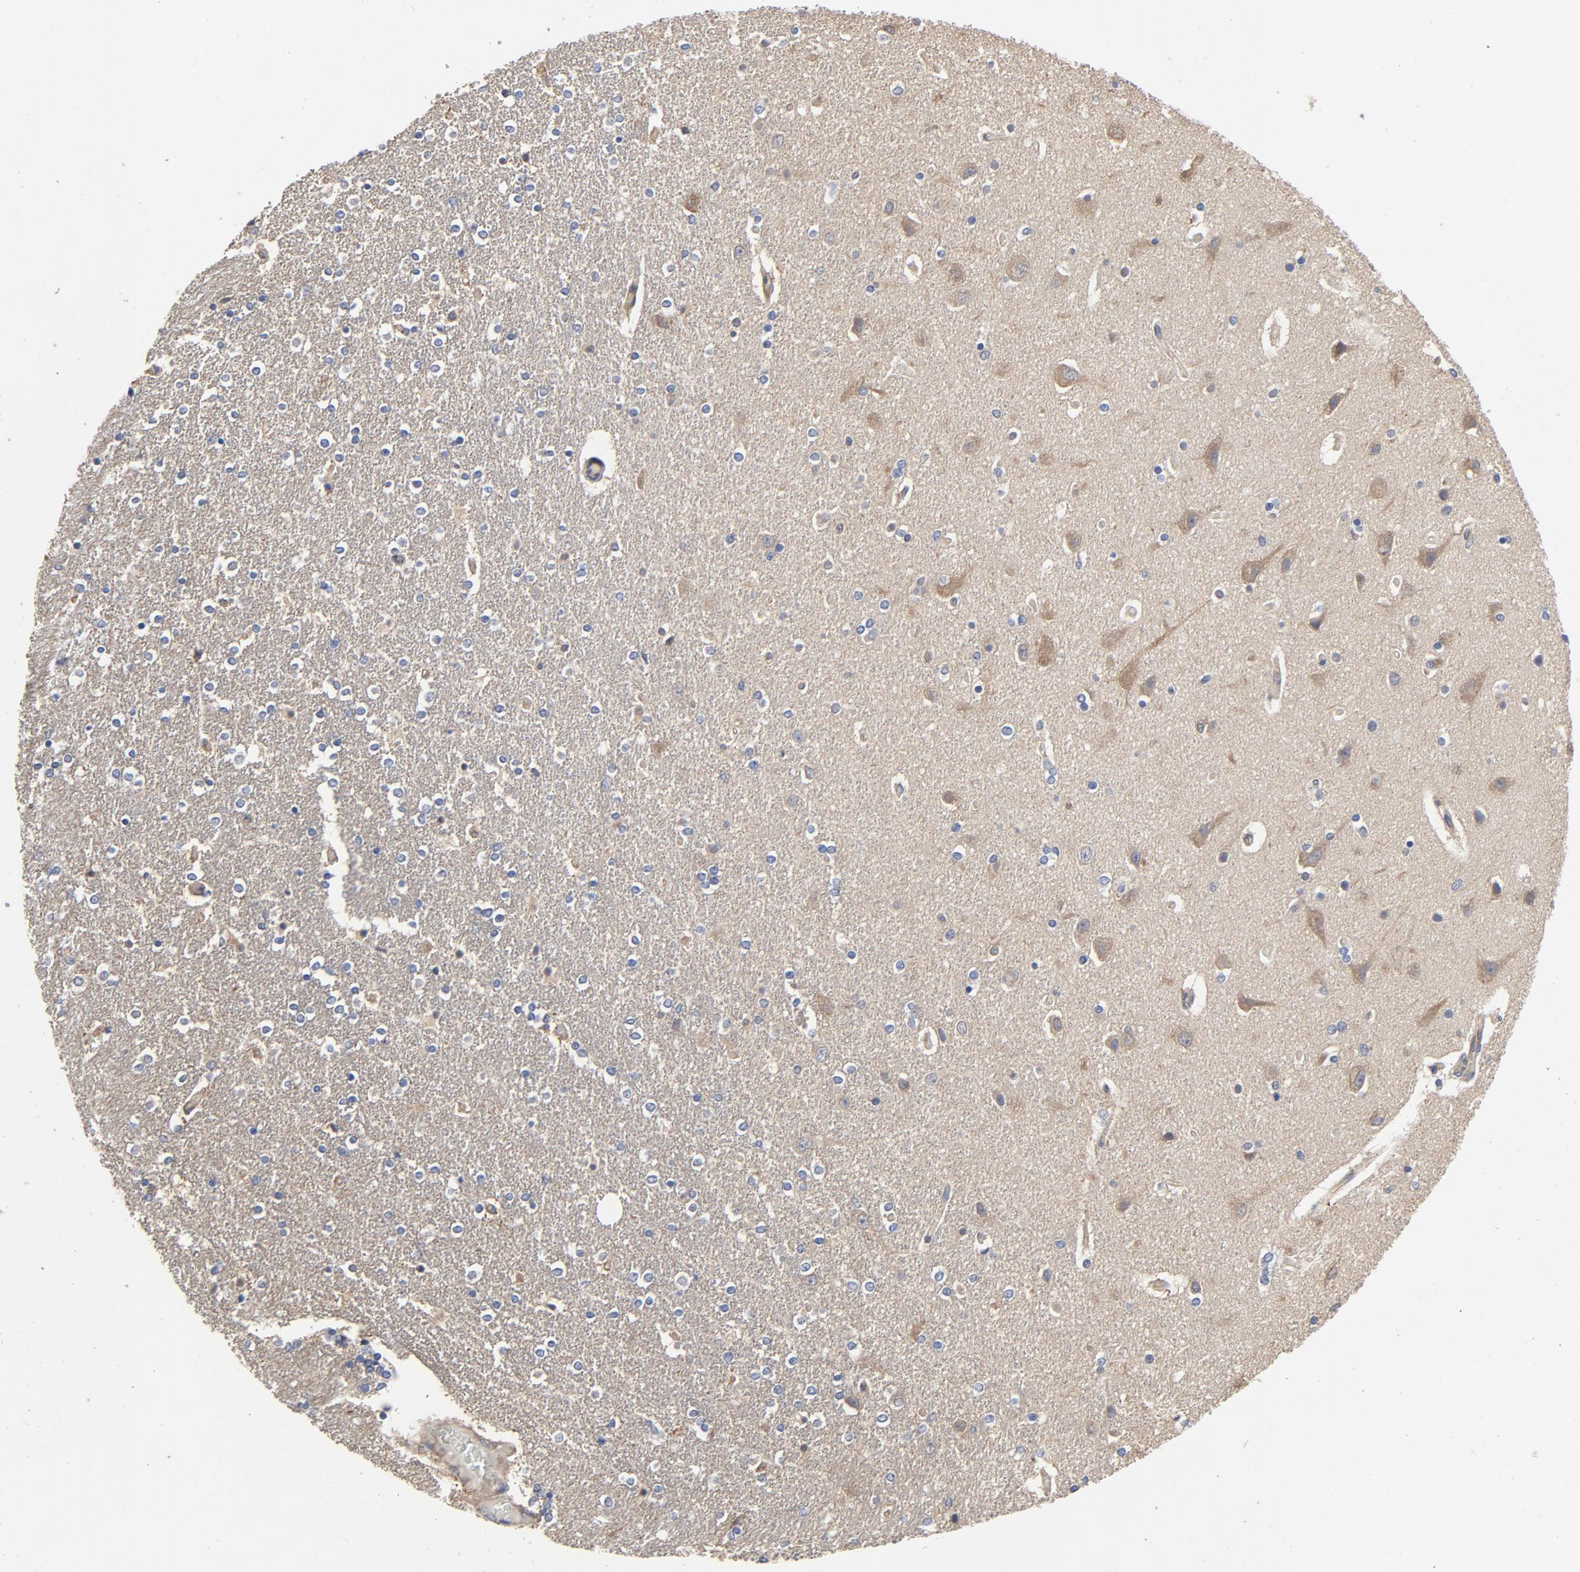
{"staining": {"intensity": "moderate", "quantity": "<25%", "location": "cytoplasmic/membranous"}, "tissue": "caudate", "cell_type": "Glial cells", "image_type": "normal", "snomed": [{"axis": "morphology", "description": "Normal tissue, NOS"}, {"axis": "topography", "description": "Lateral ventricle wall"}], "caption": "Caudate stained with DAB immunohistochemistry (IHC) reveals low levels of moderate cytoplasmic/membranous positivity in approximately <25% of glial cells.", "gene": "DYNLT3", "patient": {"sex": "female", "age": 54}}